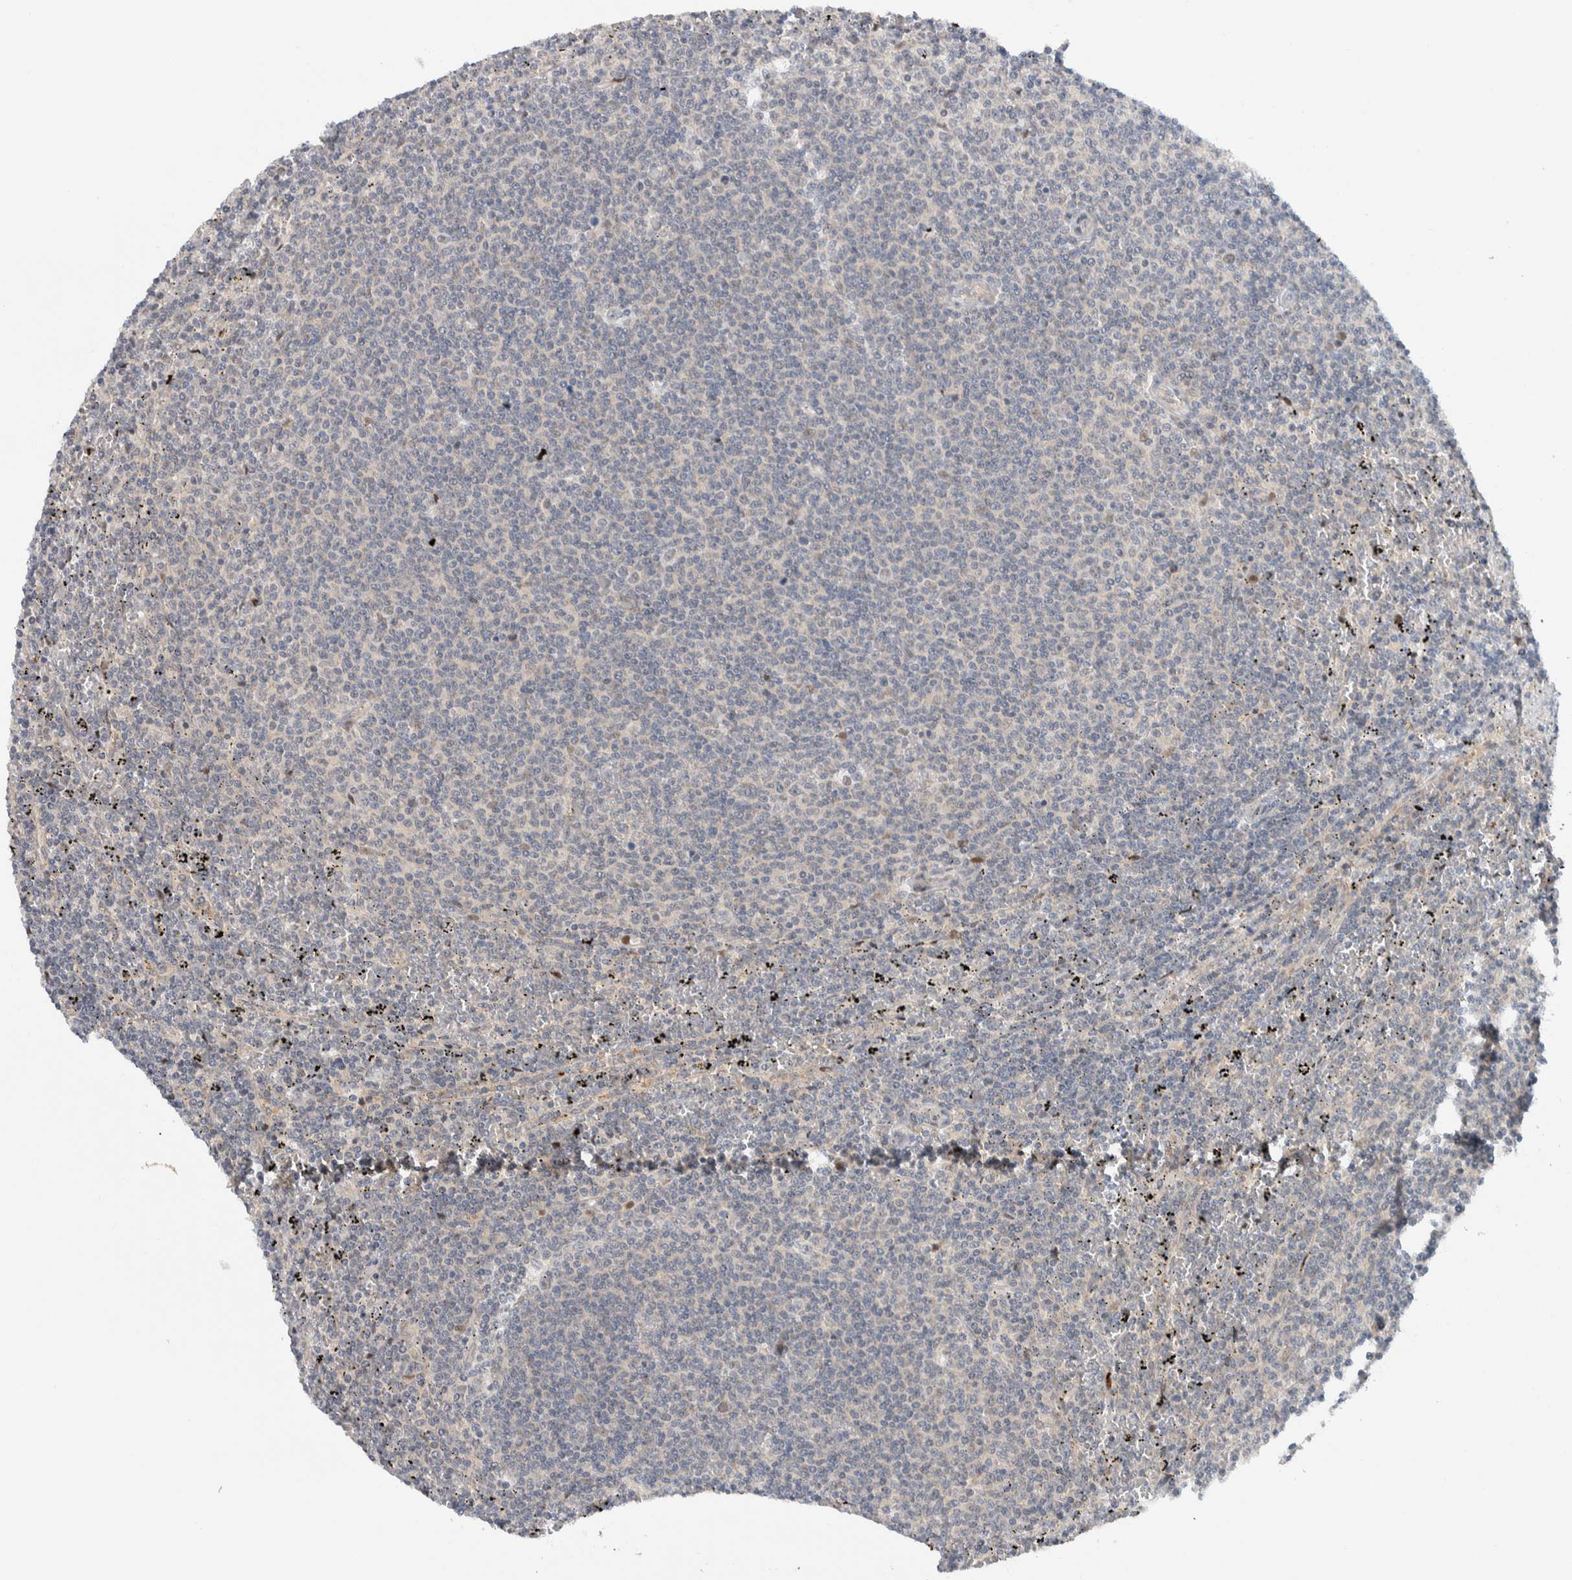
{"staining": {"intensity": "negative", "quantity": "none", "location": "none"}, "tissue": "lymphoma", "cell_type": "Tumor cells", "image_type": "cancer", "snomed": [{"axis": "morphology", "description": "Malignant lymphoma, non-Hodgkin's type, Low grade"}, {"axis": "topography", "description": "Spleen"}], "caption": "This is an immunohistochemistry (IHC) image of human lymphoma. There is no staining in tumor cells.", "gene": "NCR3LG1", "patient": {"sex": "female", "age": 50}}